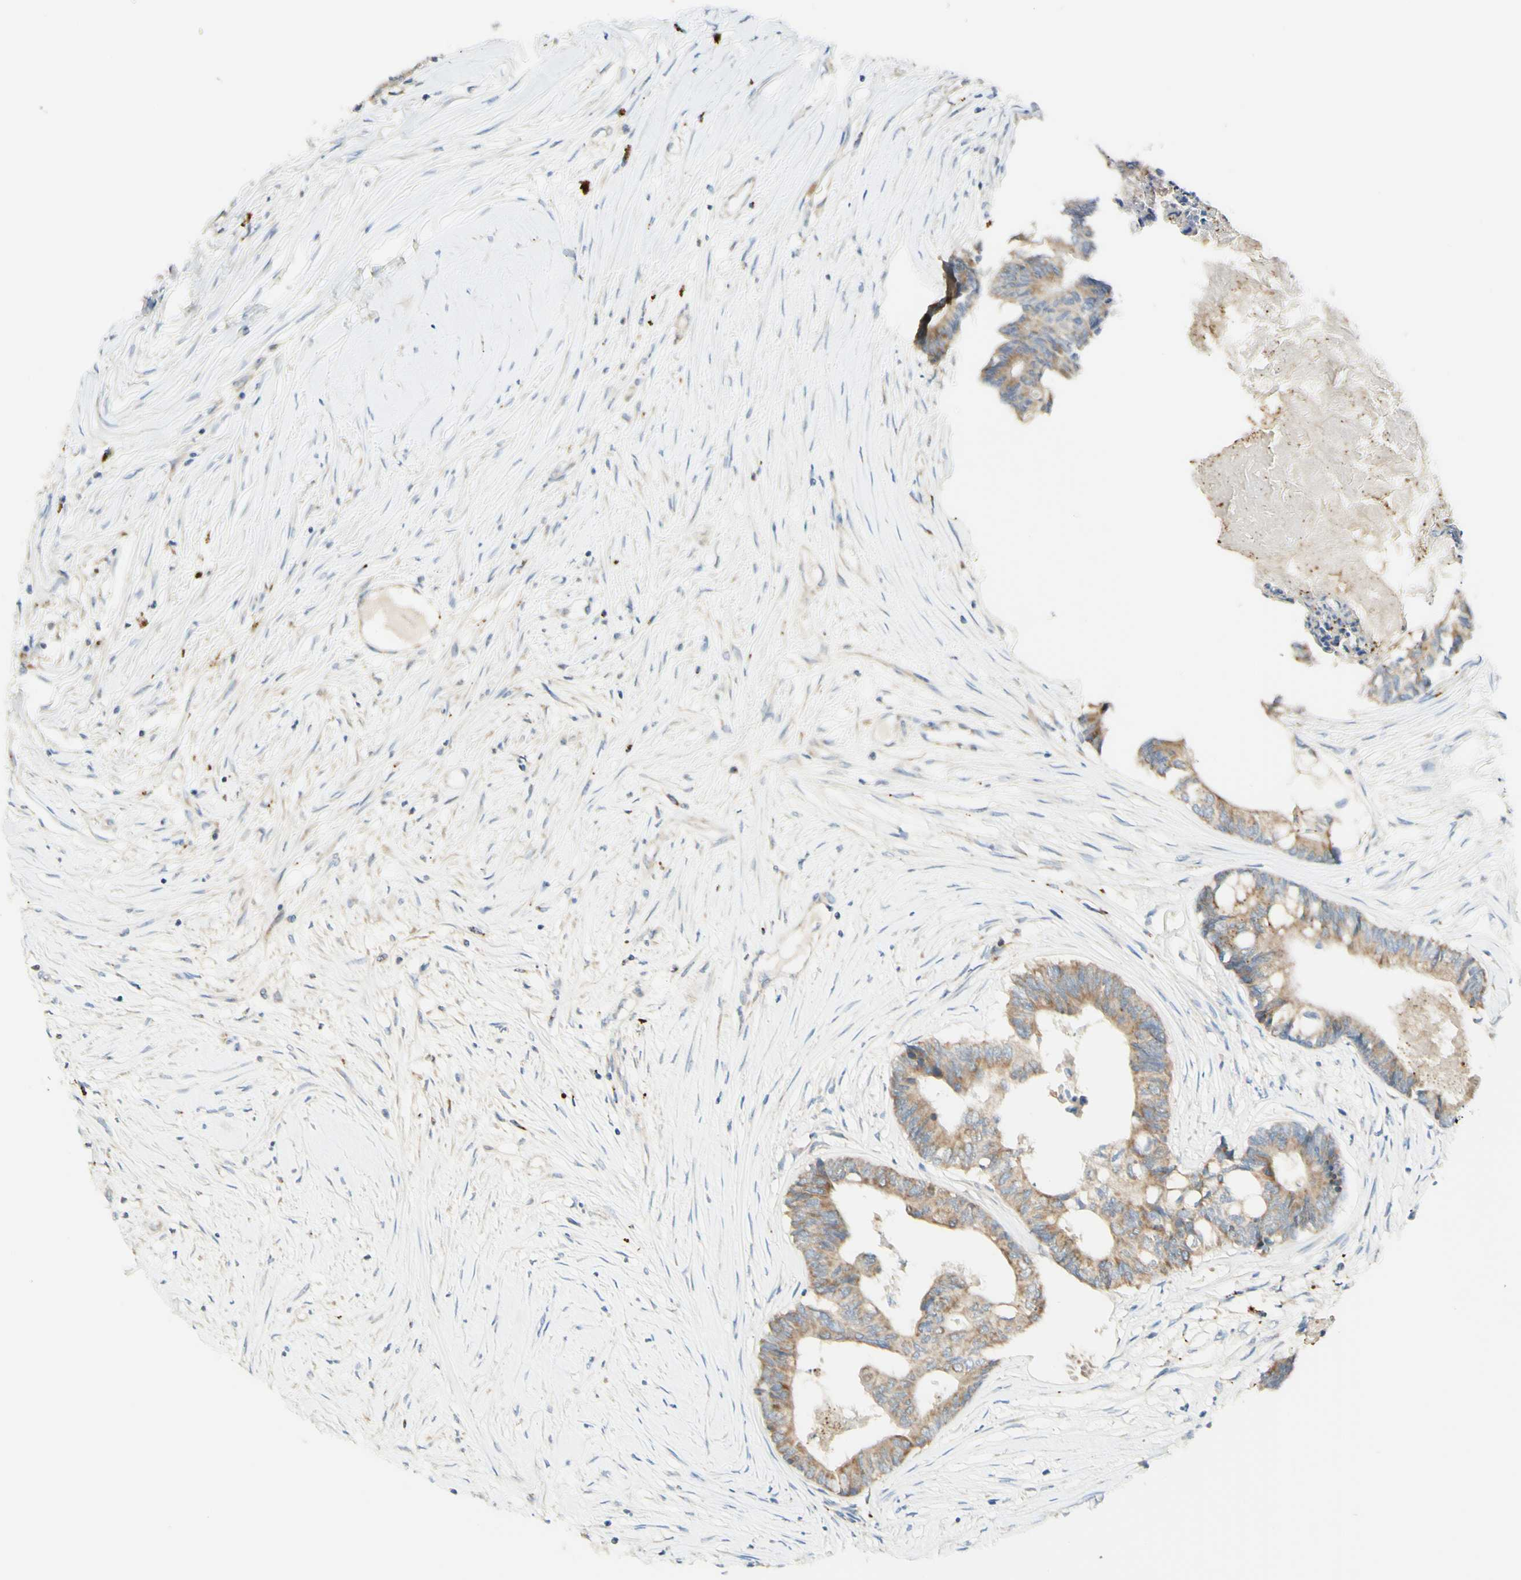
{"staining": {"intensity": "moderate", "quantity": ">75%", "location": "cytoplasmic/membranous"}, "tissue": "colorectal cancer", "cell_type": "Tumor cells", "image_type": "cancer", "snomed": [{"axis": "morphology", "description": "Adenocarcinoma, NOS"}, {"axis": "topography", "description": "Rectum"}], "caption": "Adenocarcinoma (colorectal) stained for a protein (brown) reveals moderate cytoplasmic/membranous positive expression in about >75% of tumor cells.", "gene": "ARMC10", "patient": {"sex": "male", "age": 63}}